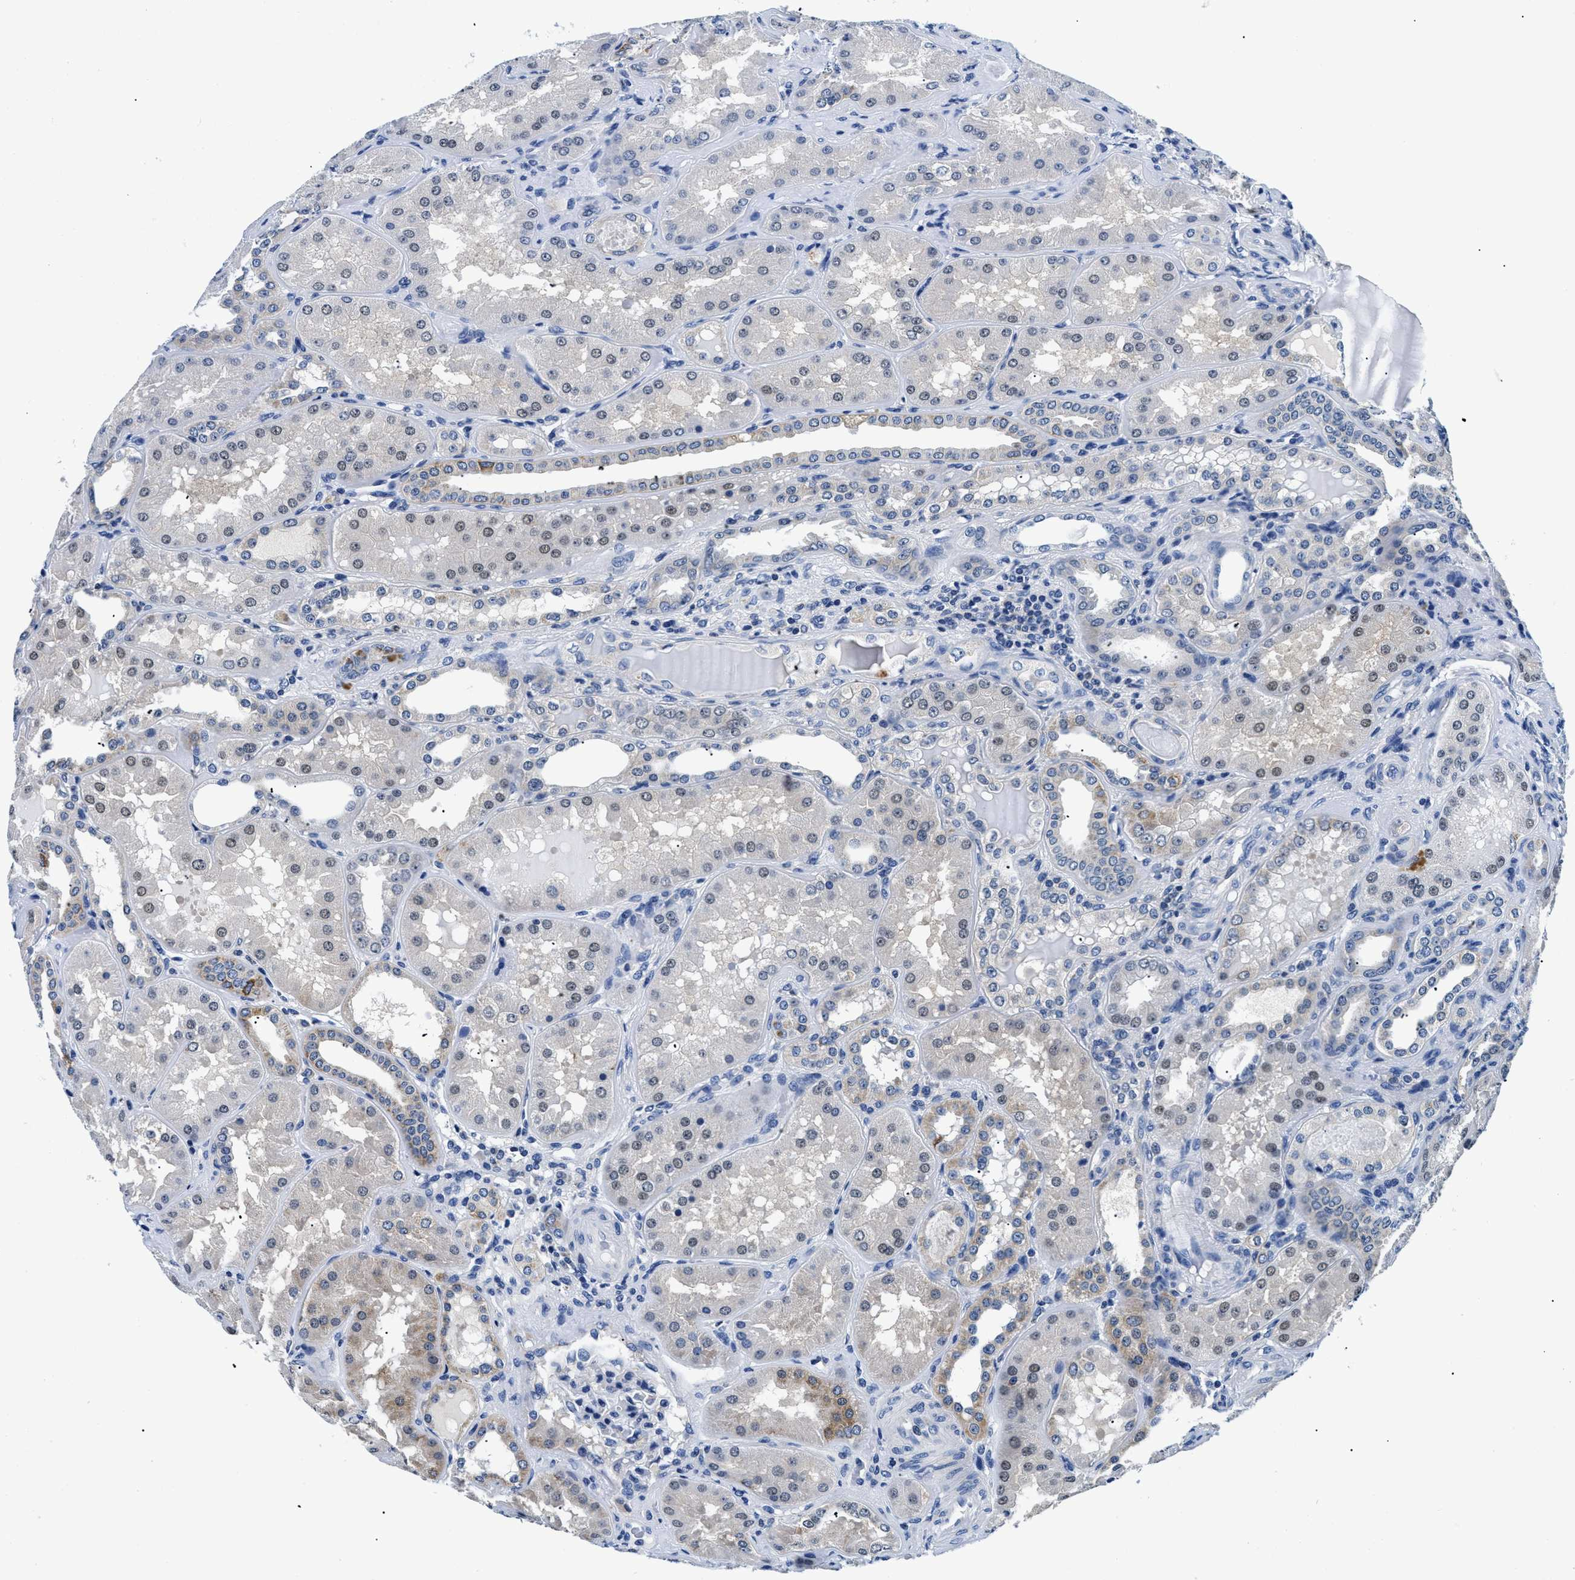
{"staining": {"intensity": "negative", "quantity": "none", "location": "none"}, "tissue": "kidney", "cell_type": "Cells in glomeruli", "image_type": "normal", "snomed": [{"axis": "morphology", "description": "Normal tissue, NOS"}, {"axis": "topography", "description": "Kidney"}], "caption": "Immunohistochemistry photomicrograph of normal kidney: kidney stained with DAB demonstrates no significant protein staining in cells in glomeruli.", "gene": "MEA1", "patient": {"sex": "female", "age": 56}}